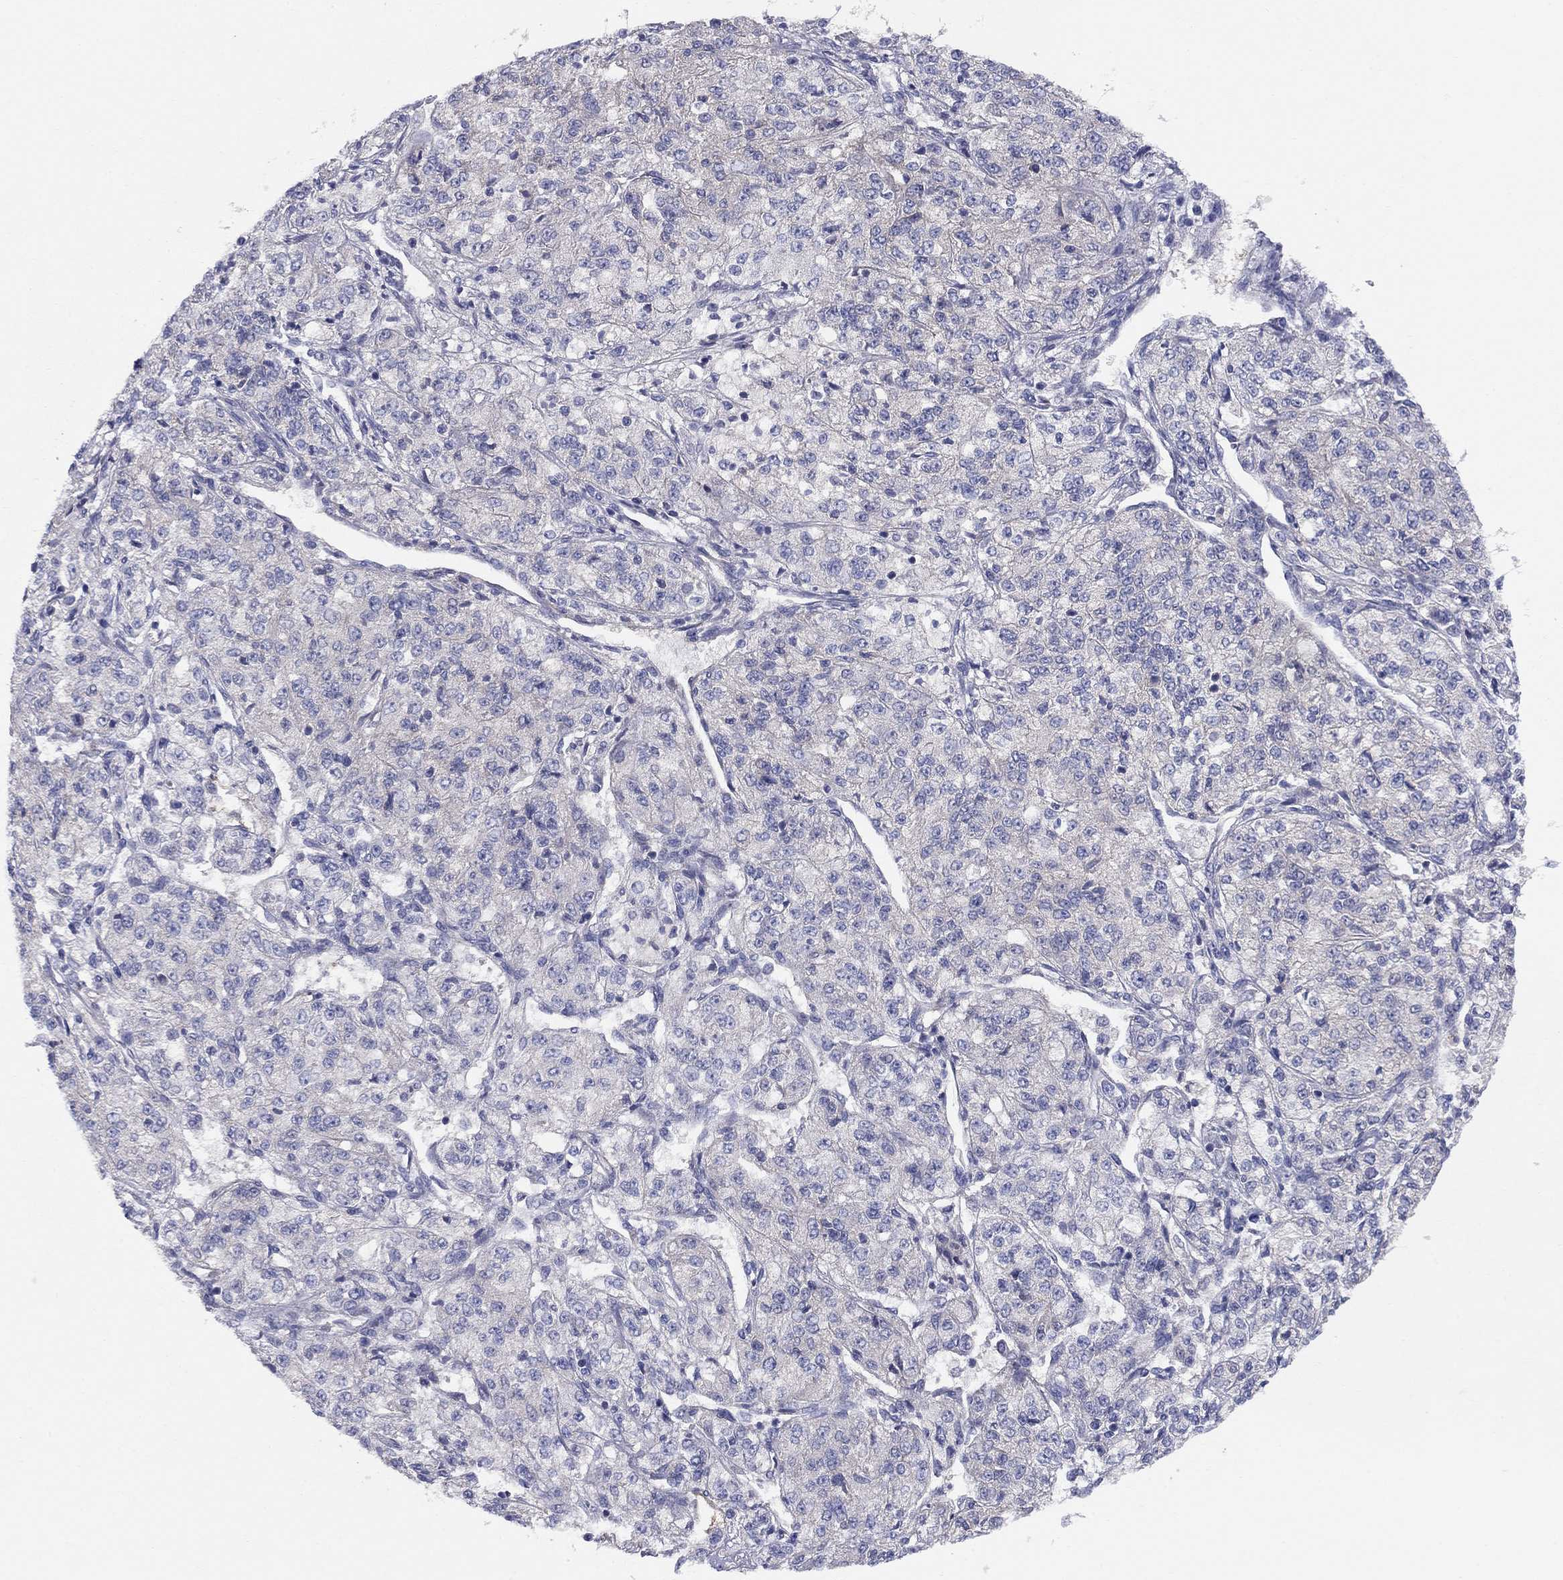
{"staining": {"intensity": "negative", "quantity": "none", "location": "none"}, "tissue": "renal cancer", "cell_type": "Tumor cells", "image_type": "cancer", "snomed": [{"axis": "morphology", "description": "Adenocarcinoma, NOS"}, {"axis": "topography", "description": "Kidney"}], "caption": "Immunohistochemistry (IHC) photomicrograph of neoplastic tissue: human renal adenocarcinoma stained with DAB (3,3'-diaminobenzidine) demonstrates no significant protein positivity in tumor cells. (DAB (3,3'-diaminobenzidine) immunohistochemistry (IHC) visualized using brightfield microscopy, high magnification).", "gene": "EMP2", "patient": {"sex": "female", "age": 63}}